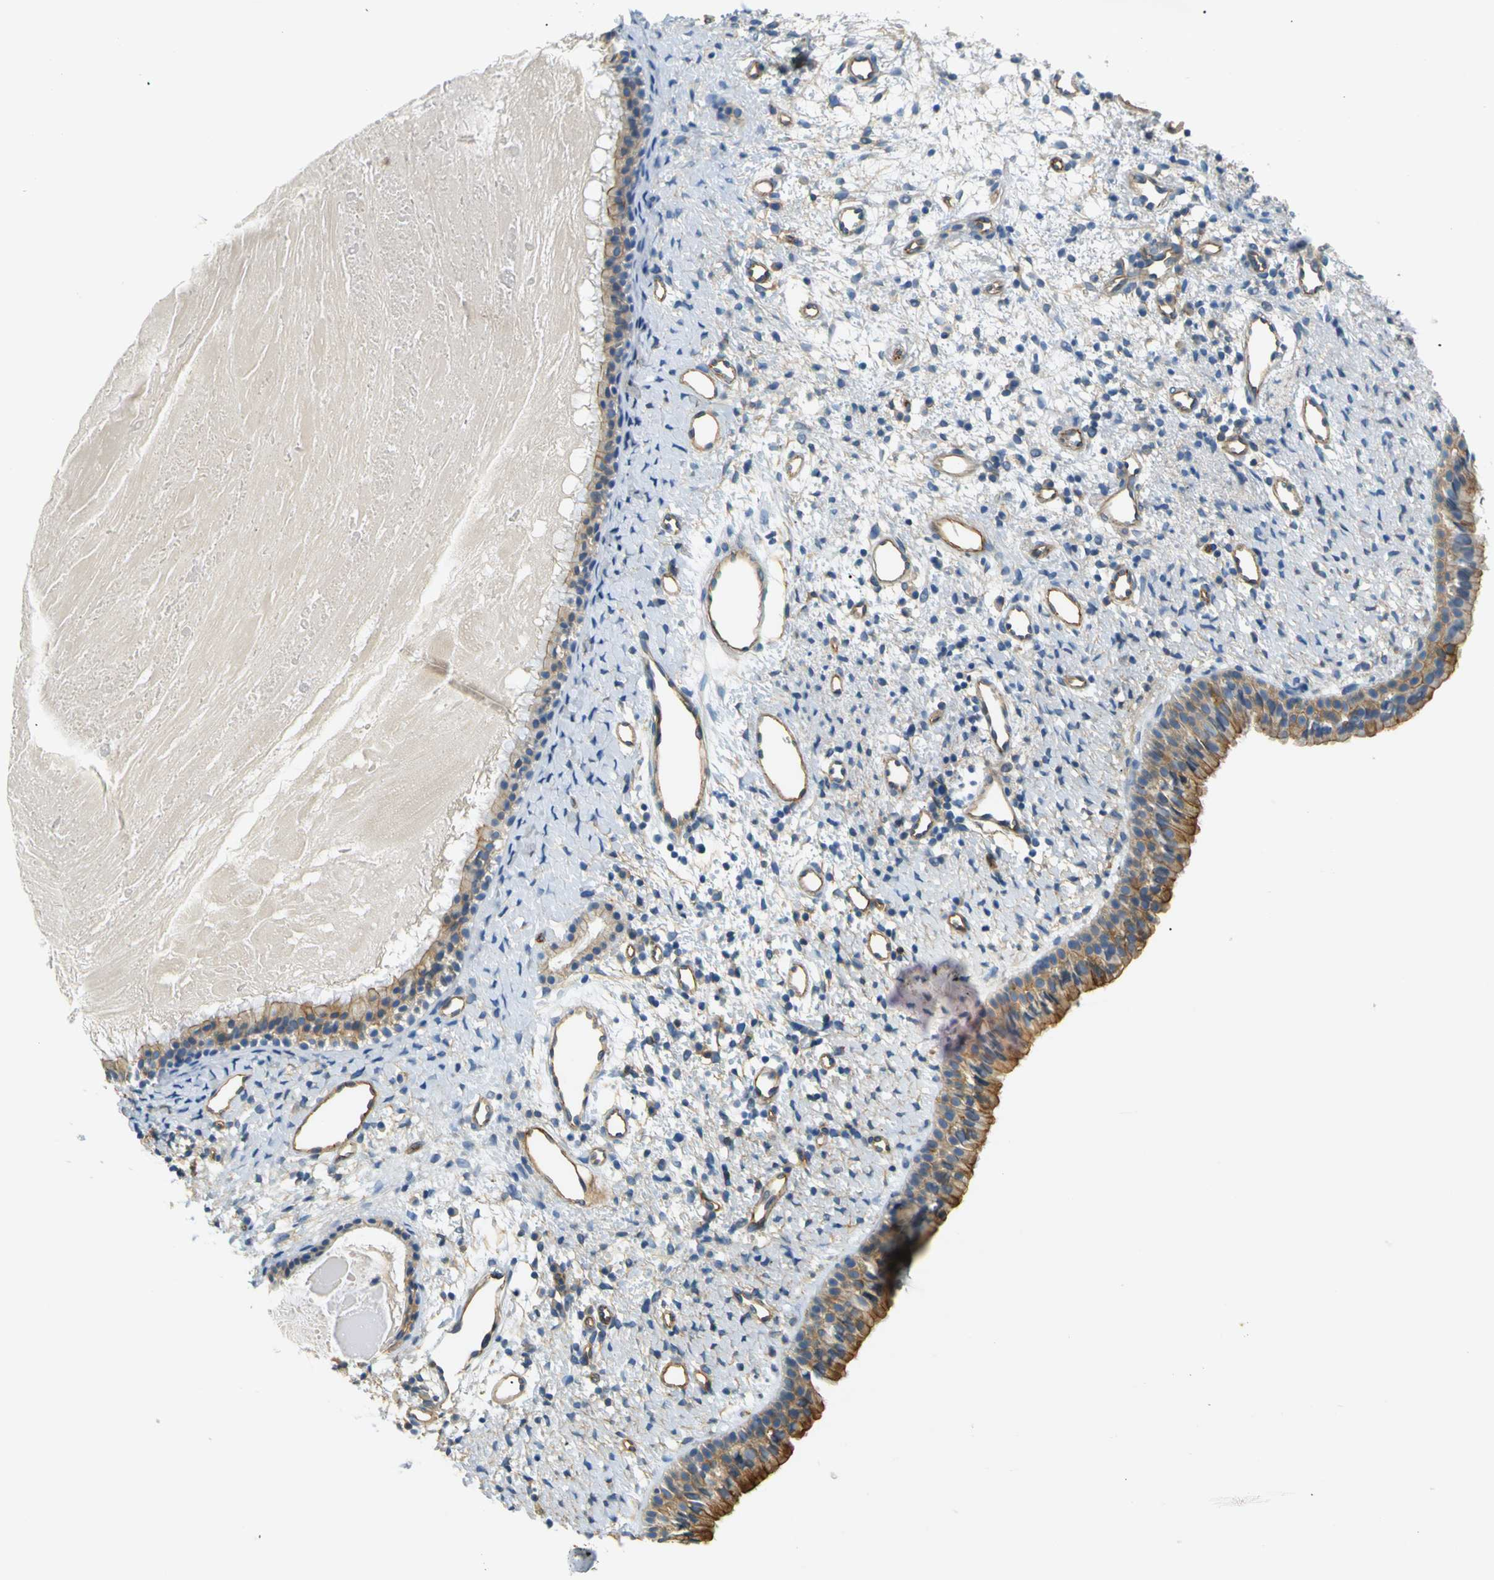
{"staining": {"intensity": "moderate", "quantity": ">75%", "location": "cytoplasmic/membranous"}, "tissue": "nasopharynx", "cell_type": "Respiratory epithelial cells", "image_type": "normal", "snomed": [{"axis": "morphology", "description": "Normal tissue, NOS"}, {"axis": "topography", "description": "Nasopharynx"}], "caption": "High-power microscopy captured an IHC image of normal nasopharynx, revealing moderate cytoplasmic/membranous positivity in about >75% of respiratory epithelial cells. Ihc stains the protein of interest in brown and the nuclei are stained blue.", "gene": "SPTBN1", "patient": {"sex": "male", "age": 22}}